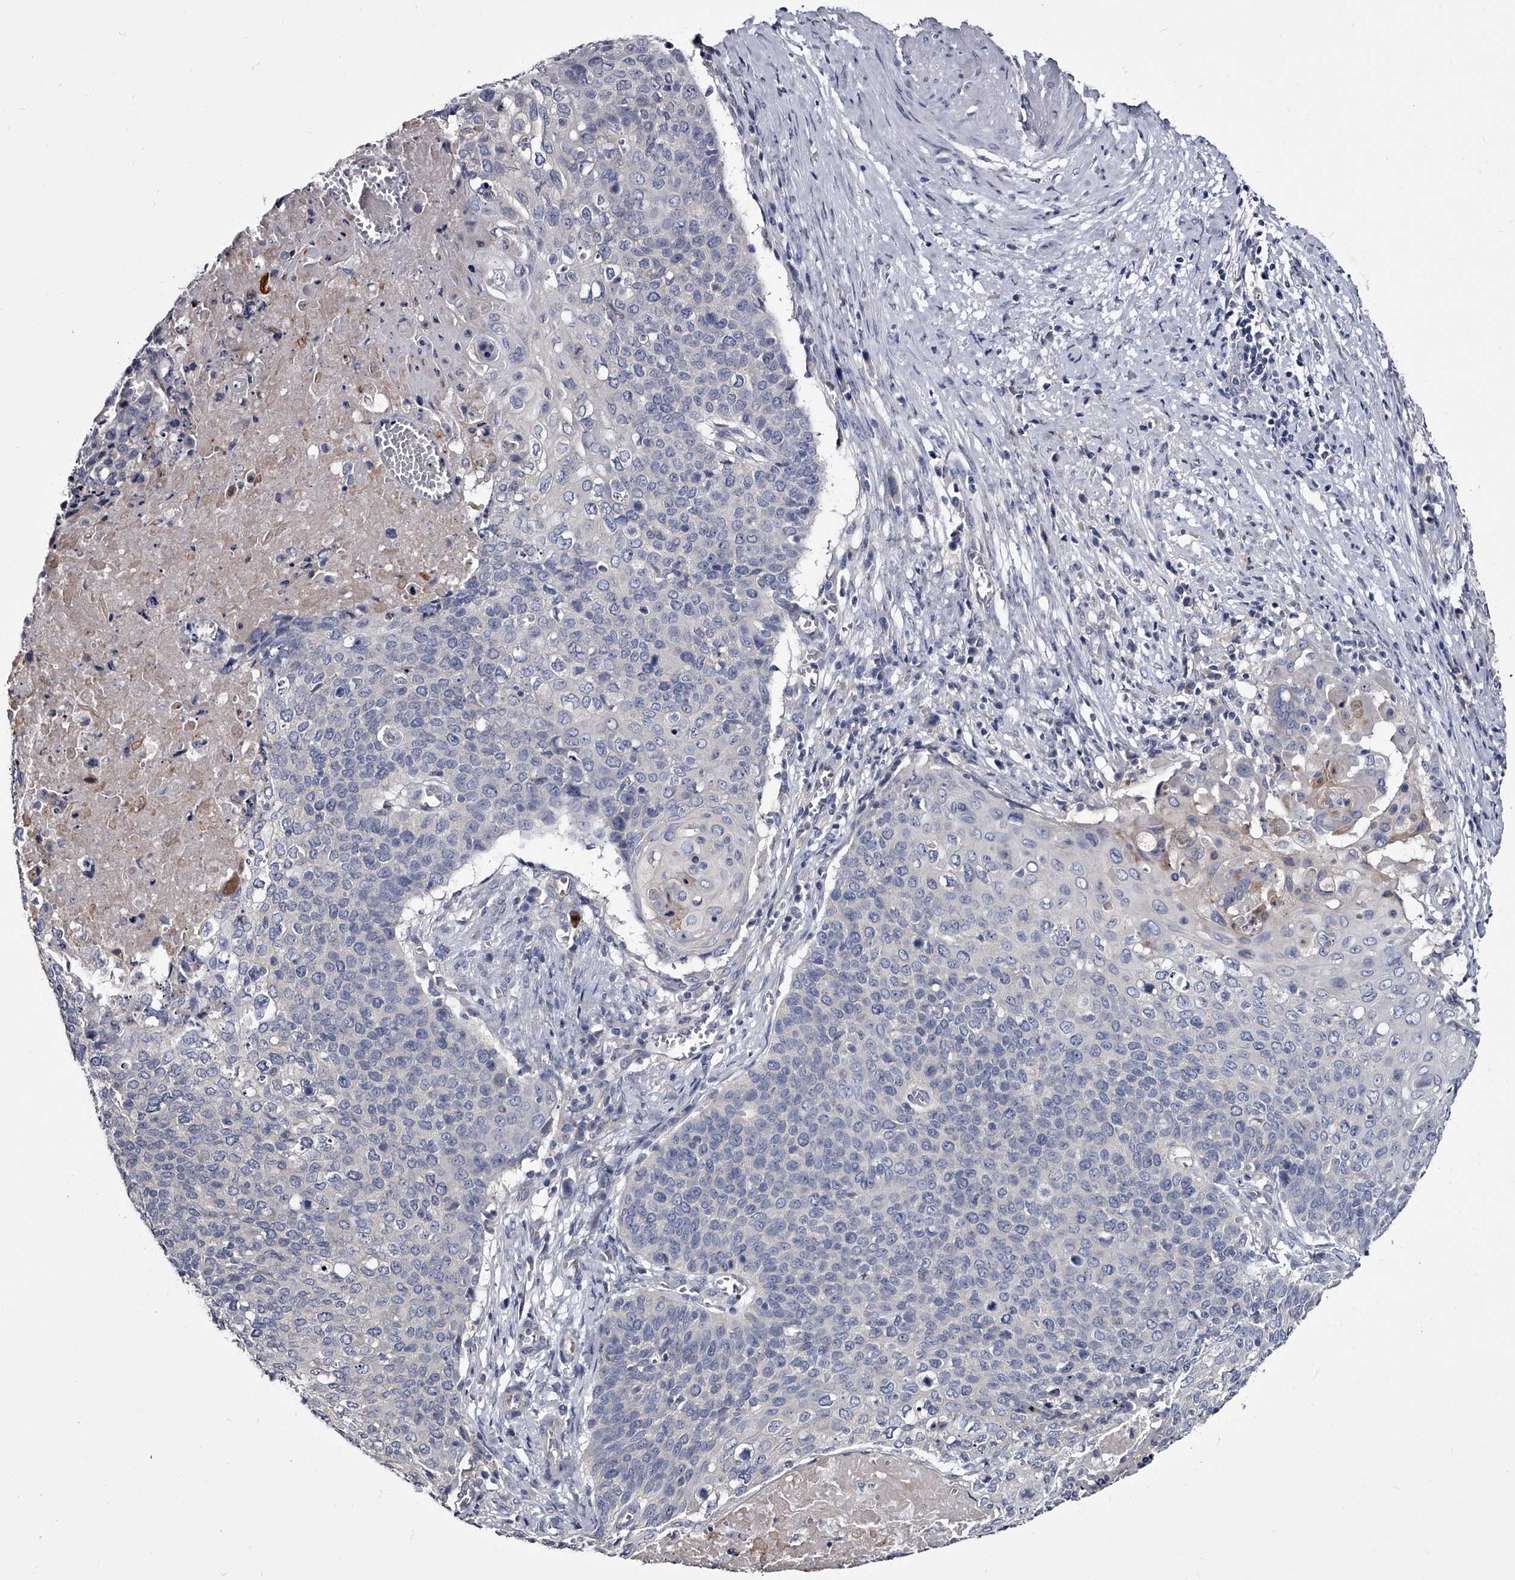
{"staining": {"intensity": "negative", "quantity": "none", "location": "none"}, "tissue": "cervical cancer", "cell_type": "Tumor cells", "image_type": "cancer", "snomed": [{"axis": "morphology", "description": "Squamous cell carcinoma, NOS"}, {"axis": "topography", "description": "Cervix"}], "caption": "Tumor cells show no significant protein expression in cervical cancer.", "gene": "GAPVD1", "patient": {"sex": "female", "age": 39}}